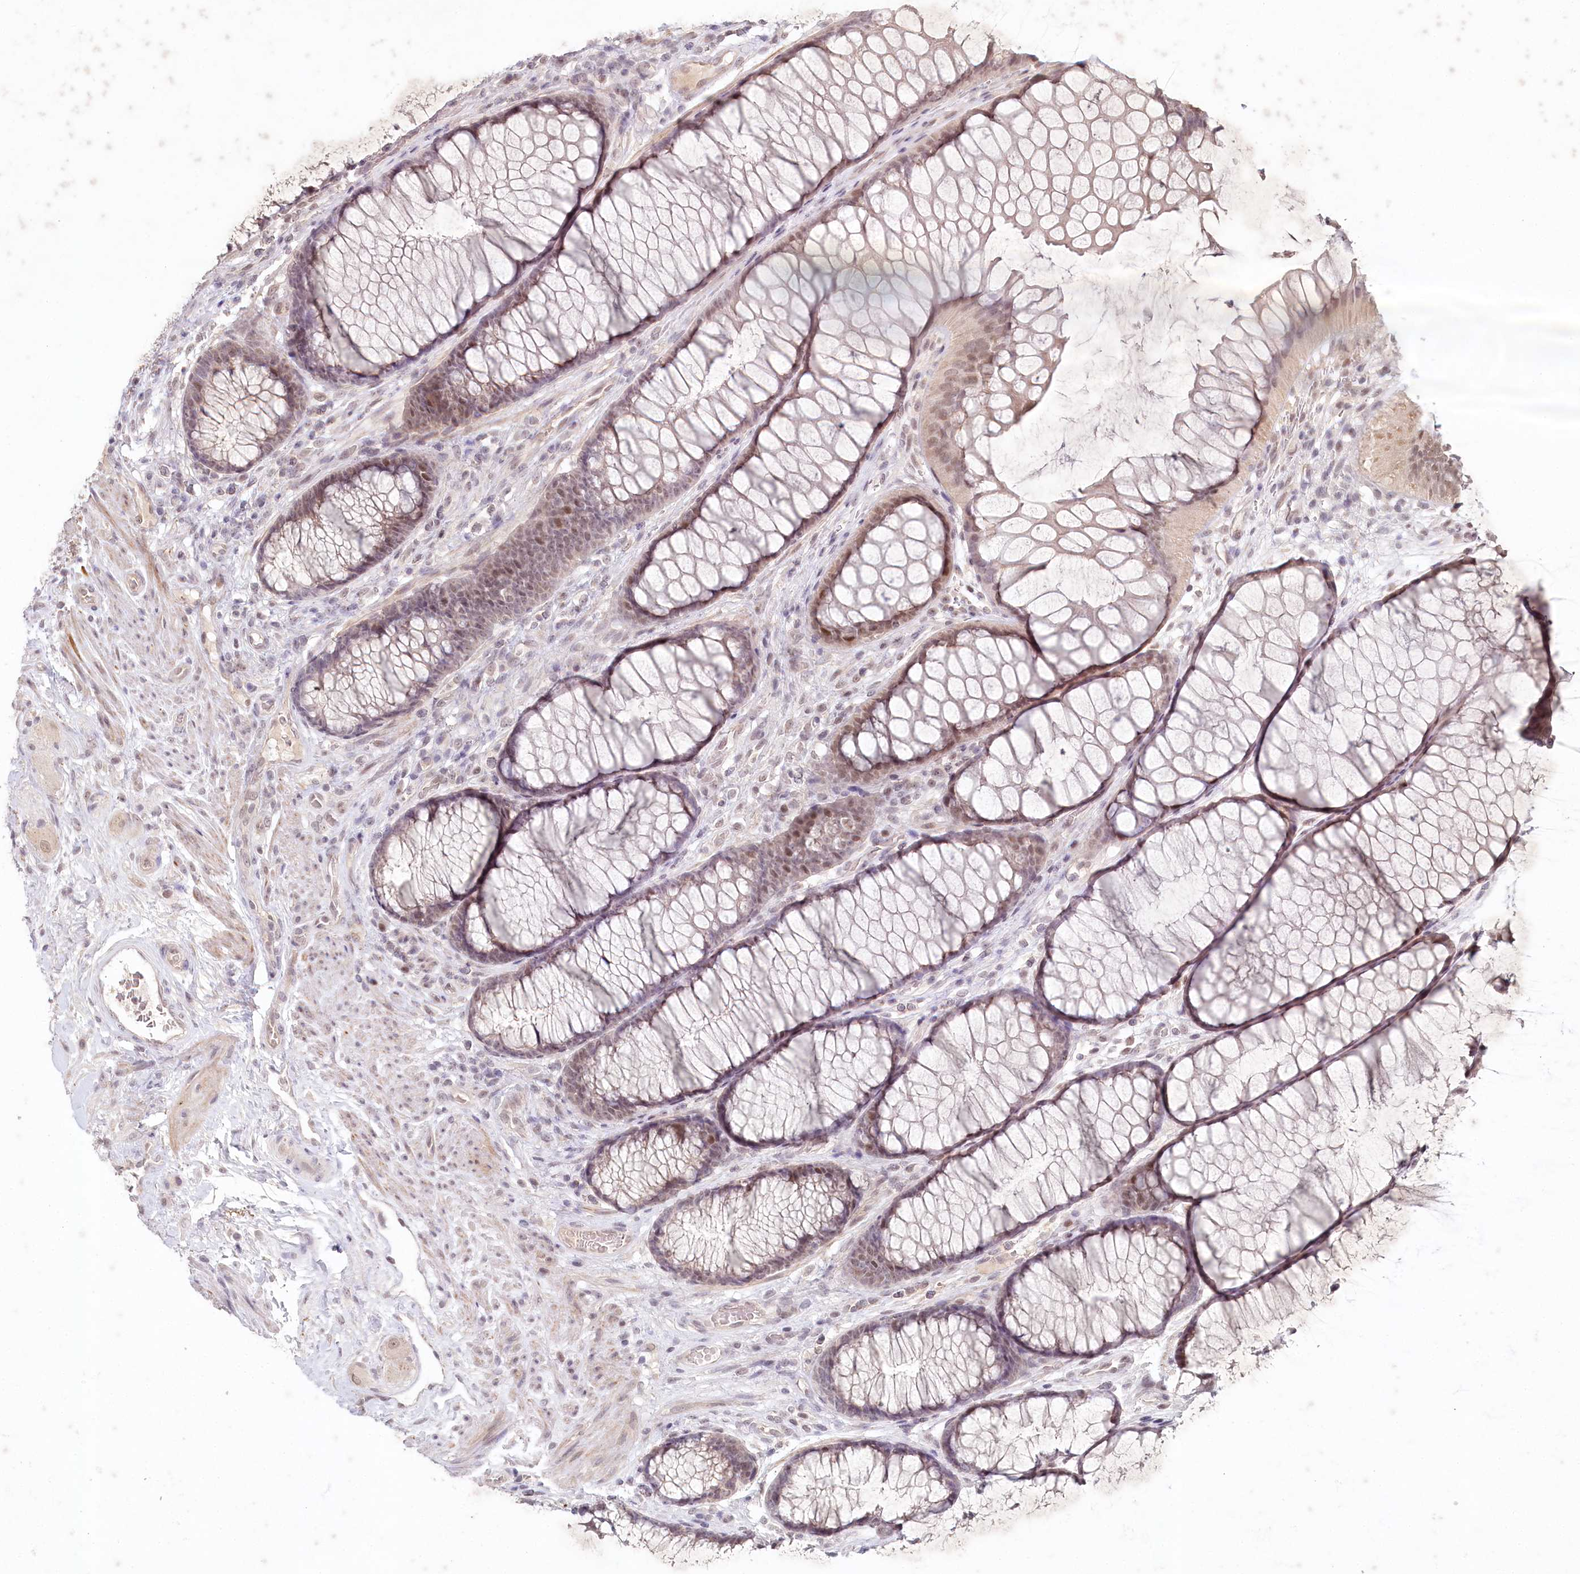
{"staining": {"intensity": "weak", "quantity": ">75%", "location": "cytoplasmic/membranous,nuclear"}, "tissue": "colon", "cell_type": "Endothelial cells", "image_type": "normal", "snomed": [{"axis": "morphology", "description": "Normal tissue, NOS"}, {"axis": "topography", "description": "Colon"}], "caption": "DAB (3,3'-diaminobenzidine) immunohistochemical staining of benign human colon demonstrates weak cytoplasmic/membranous,nuclear protein staining in approximately >75% of endothelial cells. Using DAB (brown) and hematoxylin (blue) stains, captured at high magnification using brightfield microscopy.", "gene": "AMTN", "patient": {"sex": "female", "age": 82}}